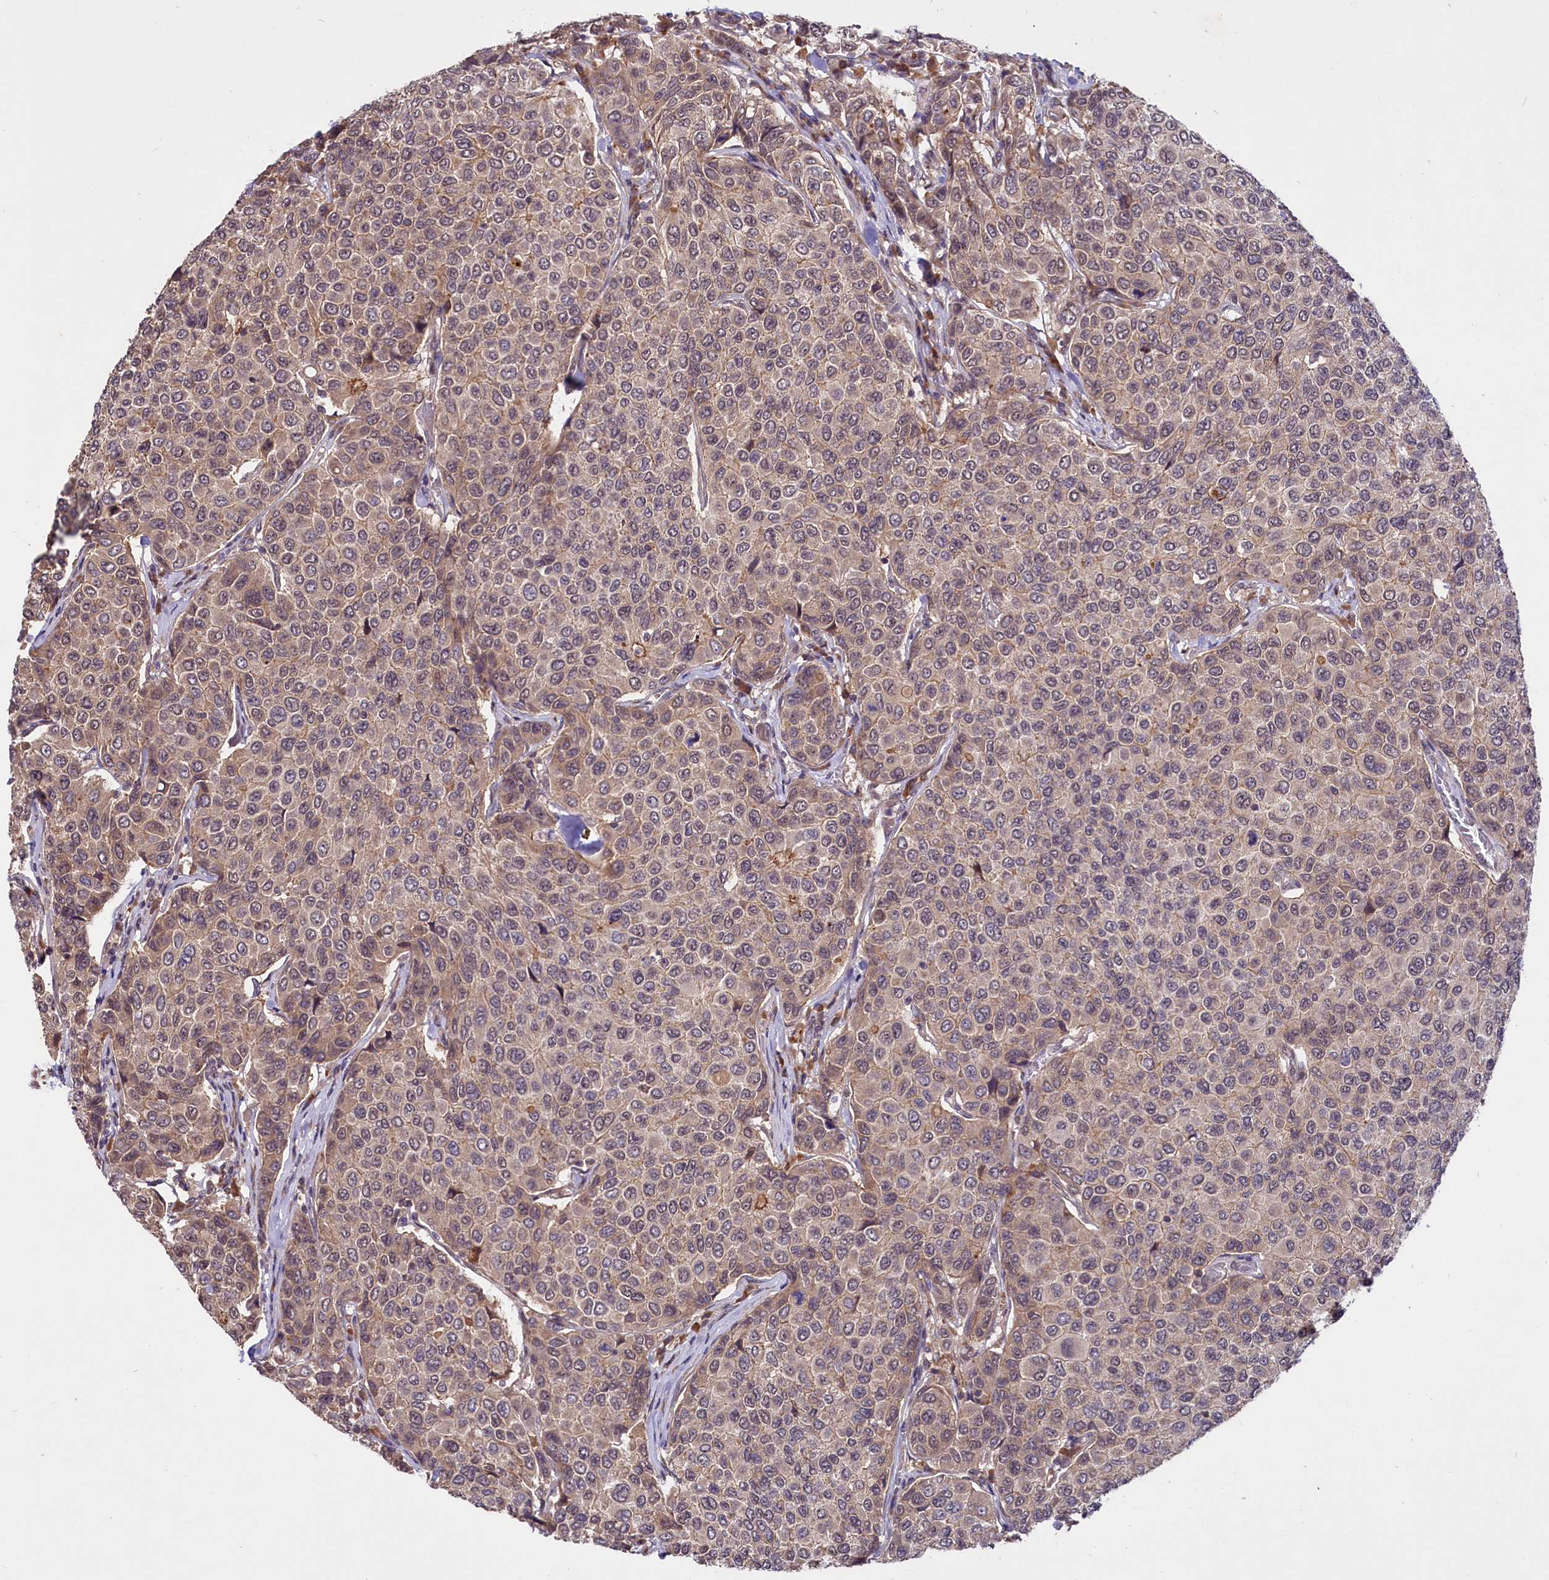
{"staining": {"intensity": "weak", "quantity": "25%-75%", "location": "cytoplasmic/membranous"}, "tissue": "breast cancer", "cell_type": "Tumor cells", "image_type": "cancer", "snomed": [{"axis": "morphology", "description": "Duct carcinoma"}, {"axis": "topography", "description": "Breast"}], "caption": "Immunohistochemistry (IHC) micrograph of neoplastic tissue: human invasive ductal carcinoma (breast) stained using IHC reveals low levels of weak protein expression localized specifically in the cytoplasmic/membranous of tumor cells, appearing as a cytoplasmic/membranous brown color.", "gene": "UBE3A", "patient": {"sex": "female", "age": 55}}